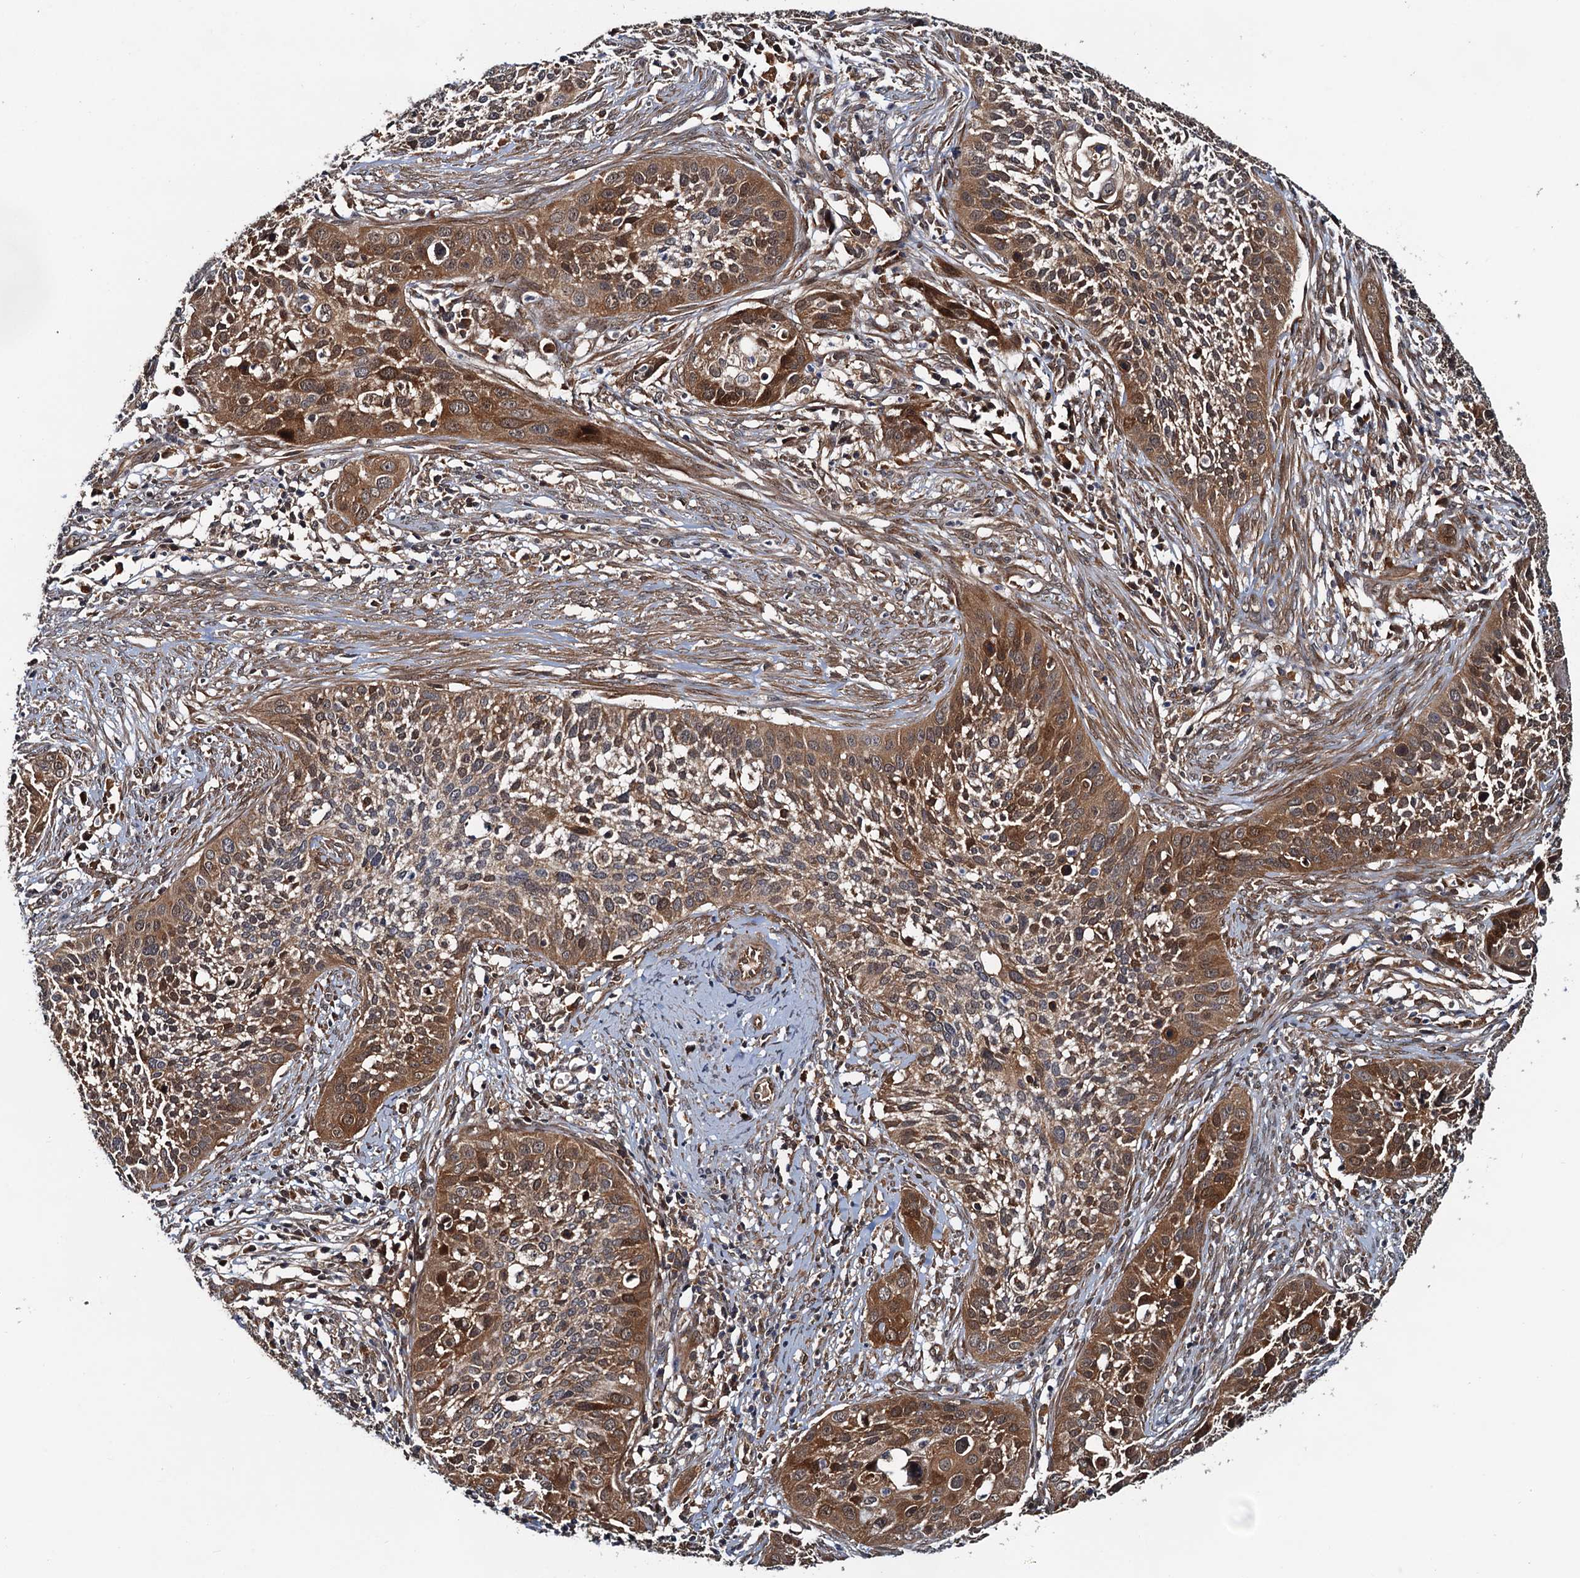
{"staining": {"intensity": "moderate", "quantity": ">75%", "location": "cytoplasmic/membranous,nuclear"}, "tissue": "cervical cancer", "cell_type": "Tumor cells", "image_type": "cancer", "snomed": [{"axis": "morphology", "description": "Squamous cell carcinoma, NOS"}, {"axis": "topography", "description": "Cervix"}], "caption": "This micrograph demonstrates IHC staining of human cervical squamous cell carcinoma, with medium moderate cytoplasmic/membranous and nuclear positivity in approximately >75% of tumor cells.", "gene": "AAGAB", "patient": {"sex": "female", "age": 34}}